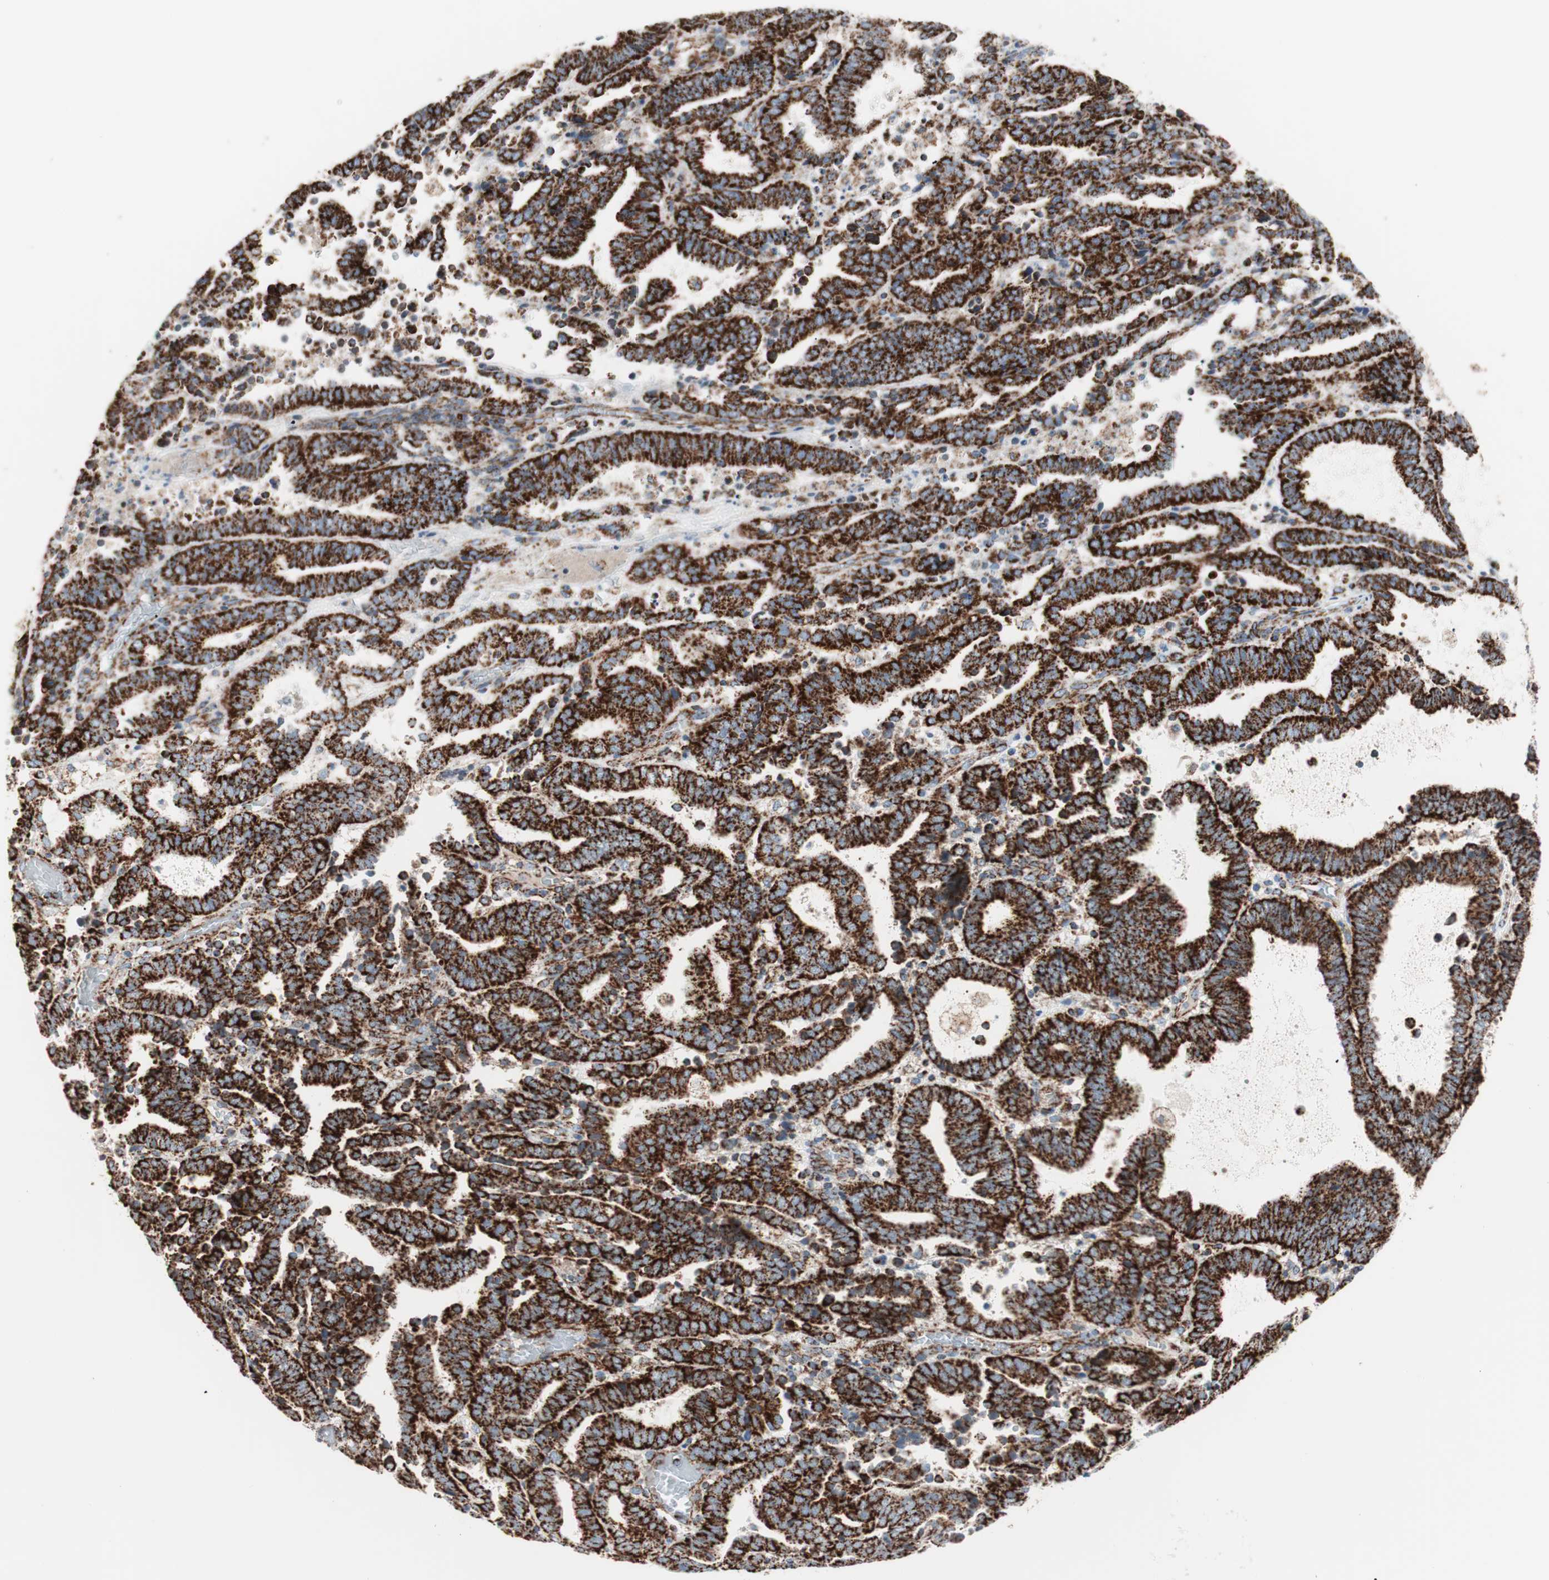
{"staining": {"intensity": "strong", "quantity": ">75%", "location": "cytoplasmic/membranous"}, "tissue": "endometrial cancer", "cell_type": "Tumor cells", "image_type": "cancer", "snomed": [{"axis": "morphology", "description": "Adenocarcinoma, NOS"}, {"axis": "topography", "description": "Uterus"}], "caption": "A brown stain highlights strong cytoplasmic/membranous positivity of a protein in human endometrial adenocarcinoma tumor cells.", "gene": "TOMM20", "patient": {"sex": "female", "age": 83}}